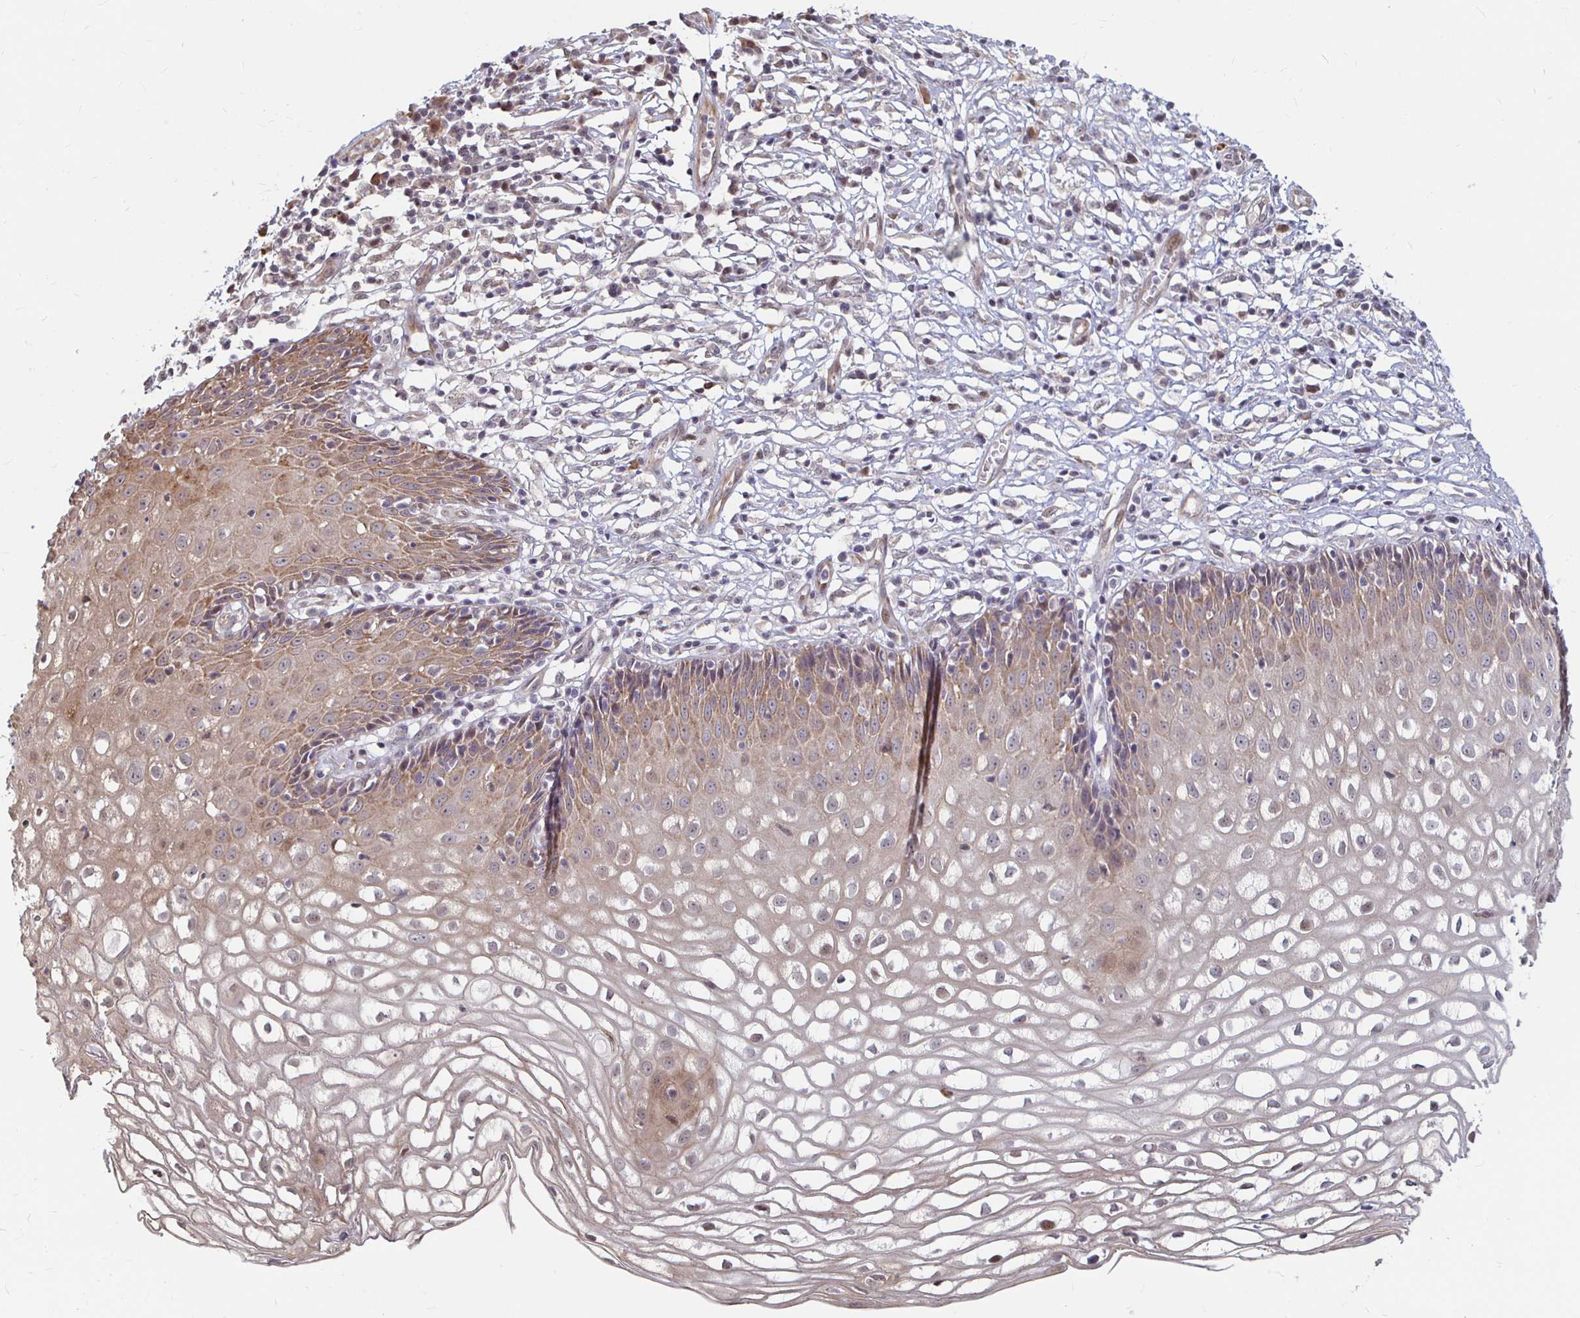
{"staining": {"intensity": "negative", "quantity": "none", "location": "none"}, "tissue": "cervix", "cell_type": "Glandular cells", "image_type": "normal", "snomed": [{"axis": "morphology", "description": "Normal tissue, NOS"}, {"axis": "topography", "description": "Cervix"}], "caption": "IHC image of benign human cervix stained for a protein (brown), which shows no expression in glandular cells.", "gene": "CAPN11", "patient": {"sex": "female", "age": 36}}